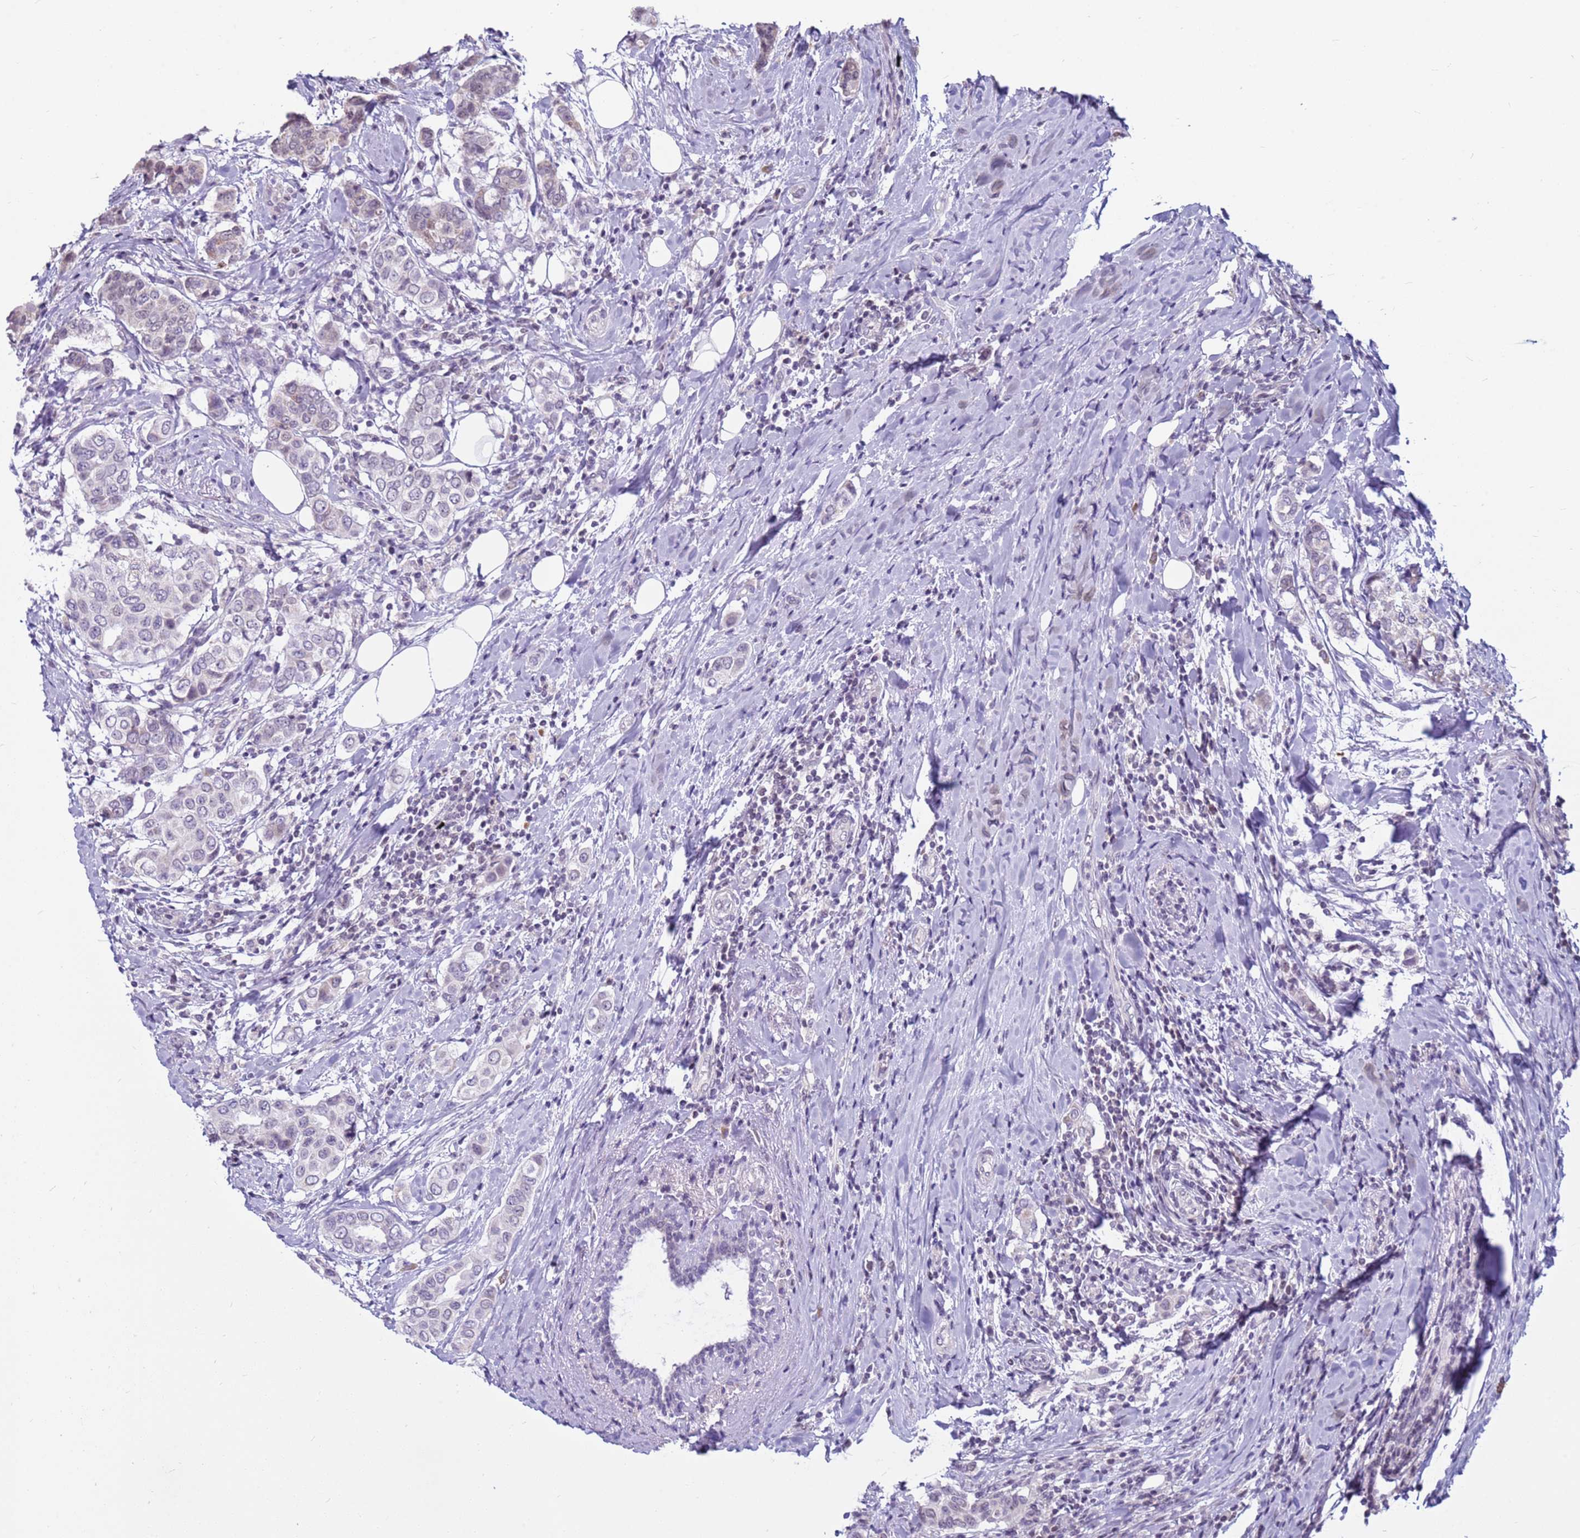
{"staining": {"intensity": "weak", "quantity": "<25%", "location": "cytoplasmic/membranous"}, "tissue": "breast cancer", "cell_type": "Tumor cells", "image_type": "cancer", "snomed": [{"axis": "morphology", "description": "Lobular carcinoma"}, {"axis": "topography", "description": "Breast"}], "caption": "An immunohistochemistry (IHC) histopathology image of breast cancer is shown. There is no staining in tumor cells of breast cancer.", "gene": "CDK2AP2", "patient": {"sex": "female", "age": 51}}